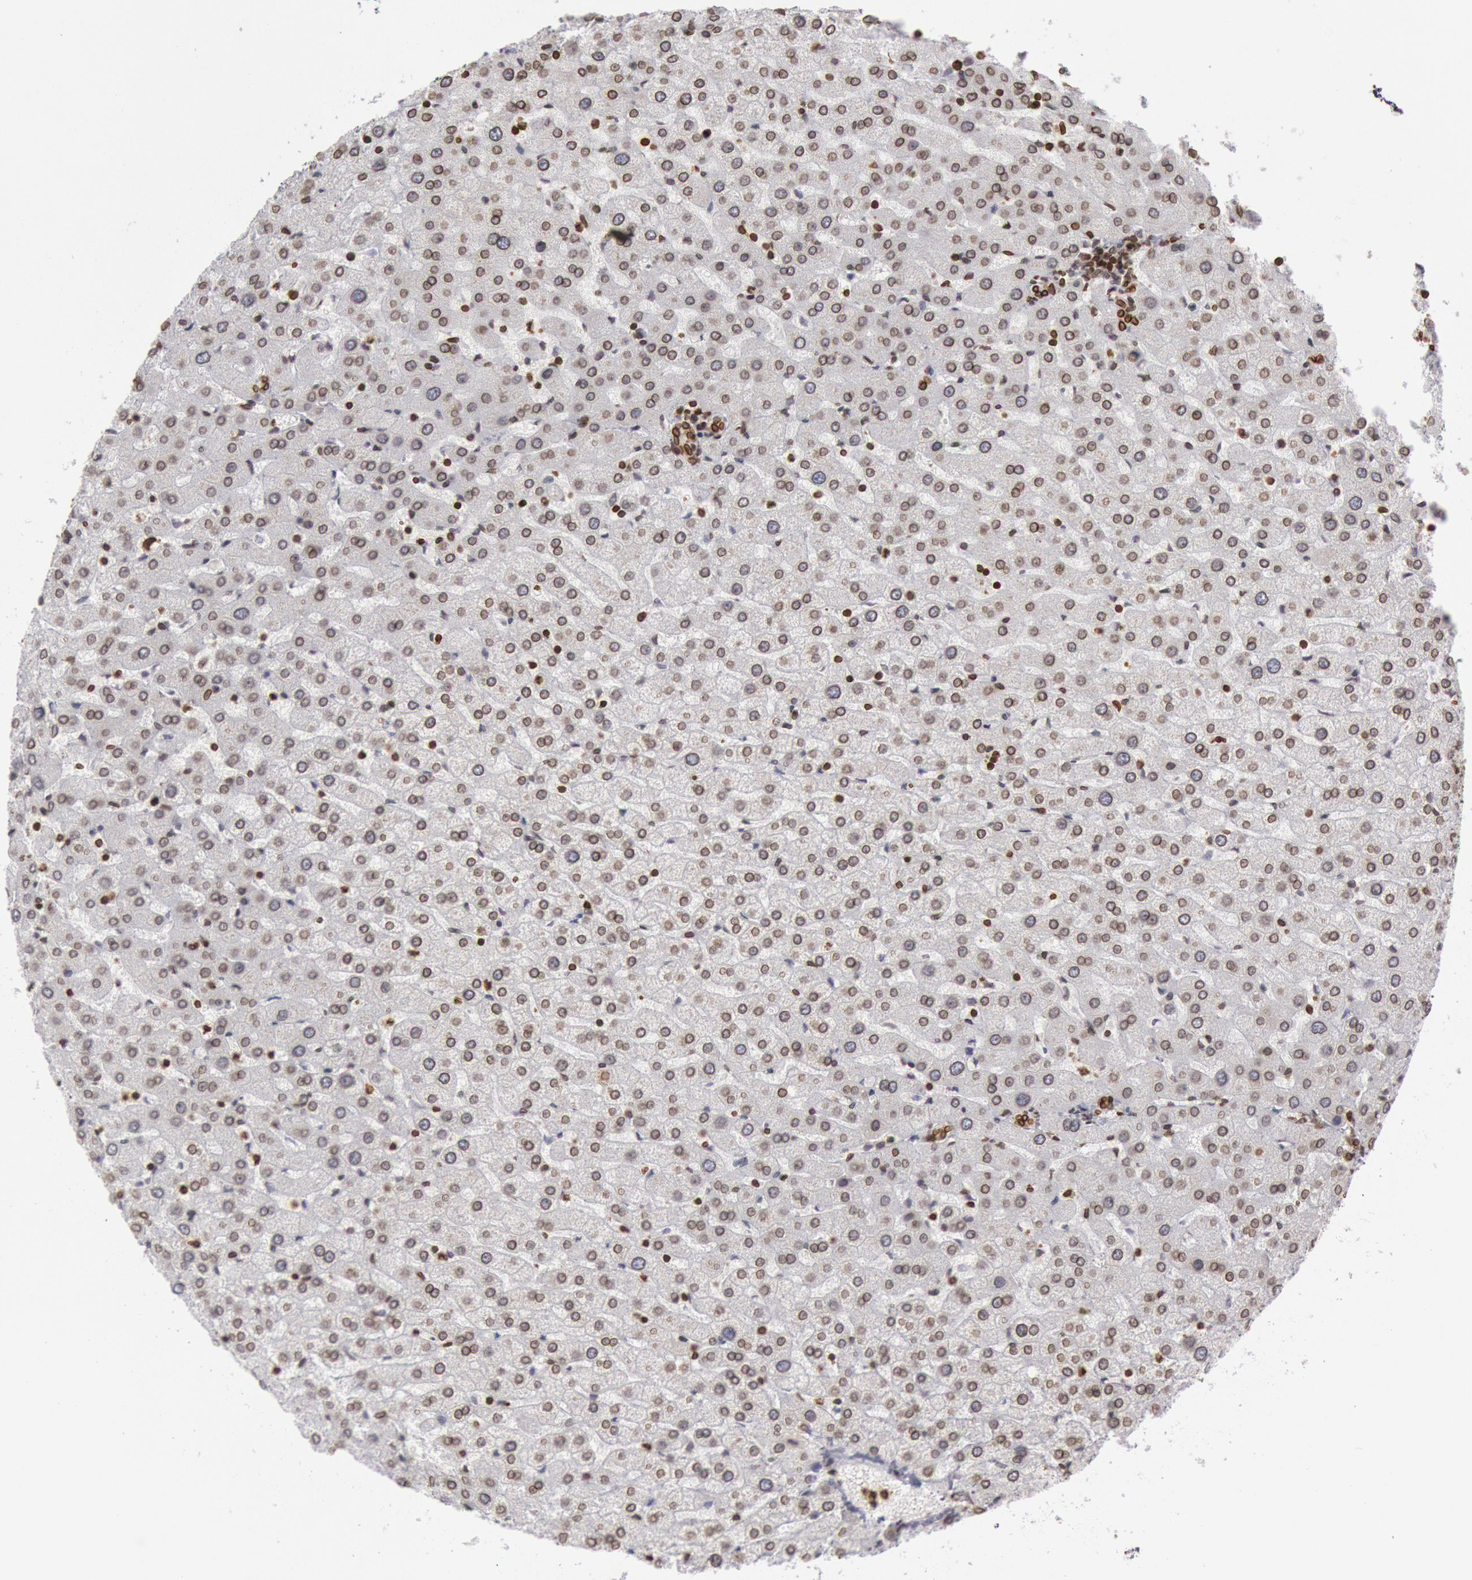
{"staining": {"intensity": "strong", "quantity": ">75%", "location": "nuclear"}, "tissue": "liver", "cell_type": "Cholangiocytes", "image_type": "normal", "snomed": [{"axis": "morphology", "description": "Normal tissue, NOS"}, {"axis": "morphology", "description": "Fibrosis, NOS"}, {"axis": "topography", "description": "Liver"}], "caption": "Protein expression analysis of normal human liver reveals strong nuclear expression in about >75% of cholangiocytes. The staining is performed using DAB (3,3'-diaminobenzidine) brown chromogen to label protein expression. The nuclei are counter-stained blue using hematoxylin.", "gene": "SUN2", "patient": {"sex": "female", "age": 29}}